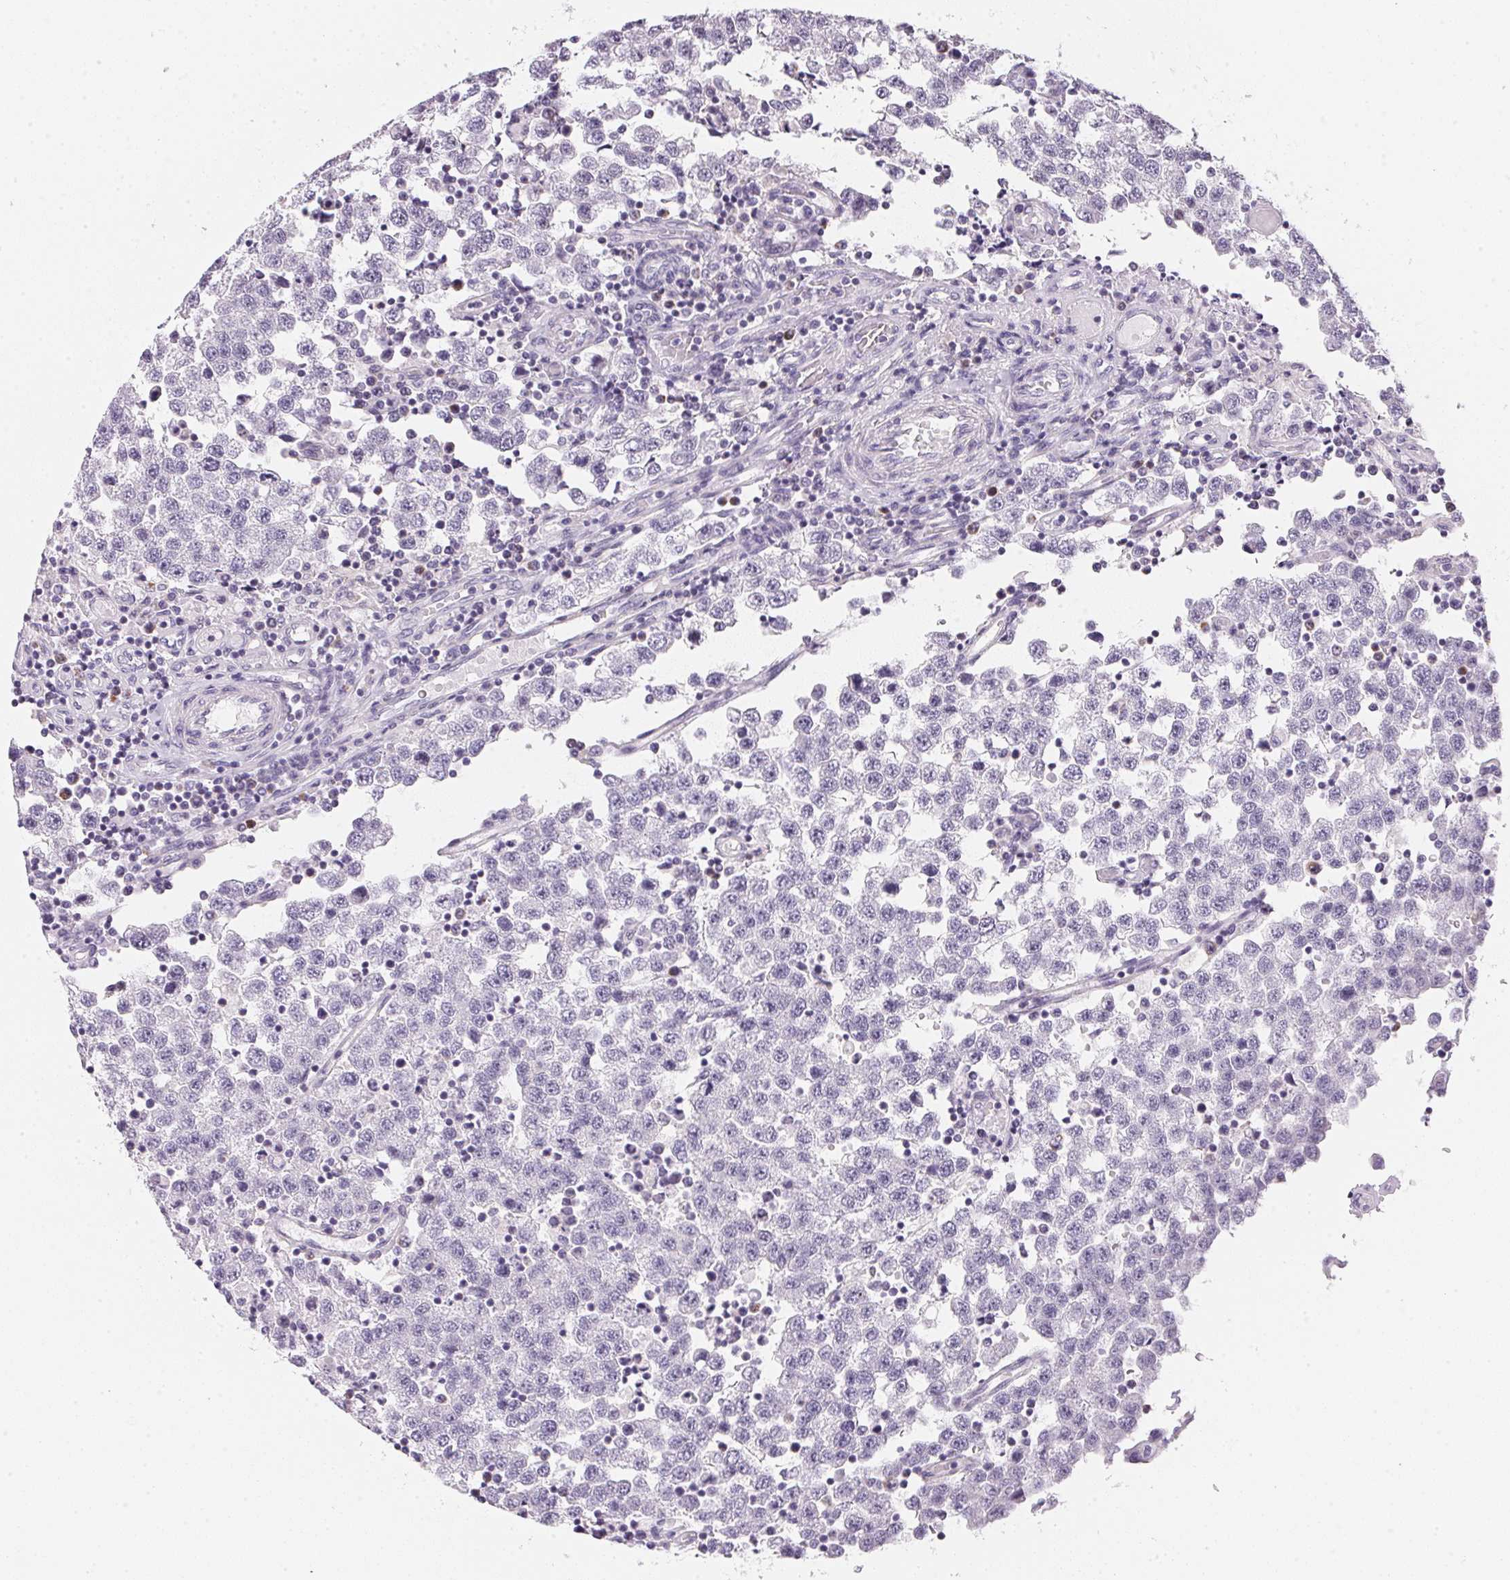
{"staining": {"intensity": "negative", "quantity": "none", "location": "none"}, "tissue": "testis cancer", "cell_type": "Tumor cells", "image_type": "cancer", "snomed": [{"axis": "morphology", "description": "Seminoma, NOS"}, {"axis": "topography", "description": "Testis"}], "caption": "Image shows no significant protein staining in tumor cells of testis cancer. (Immunohistochemistry, brightfield microscopy, high magnification).", "gene": "GIPC2", "patient": {"sex": "male", "age": 34}}